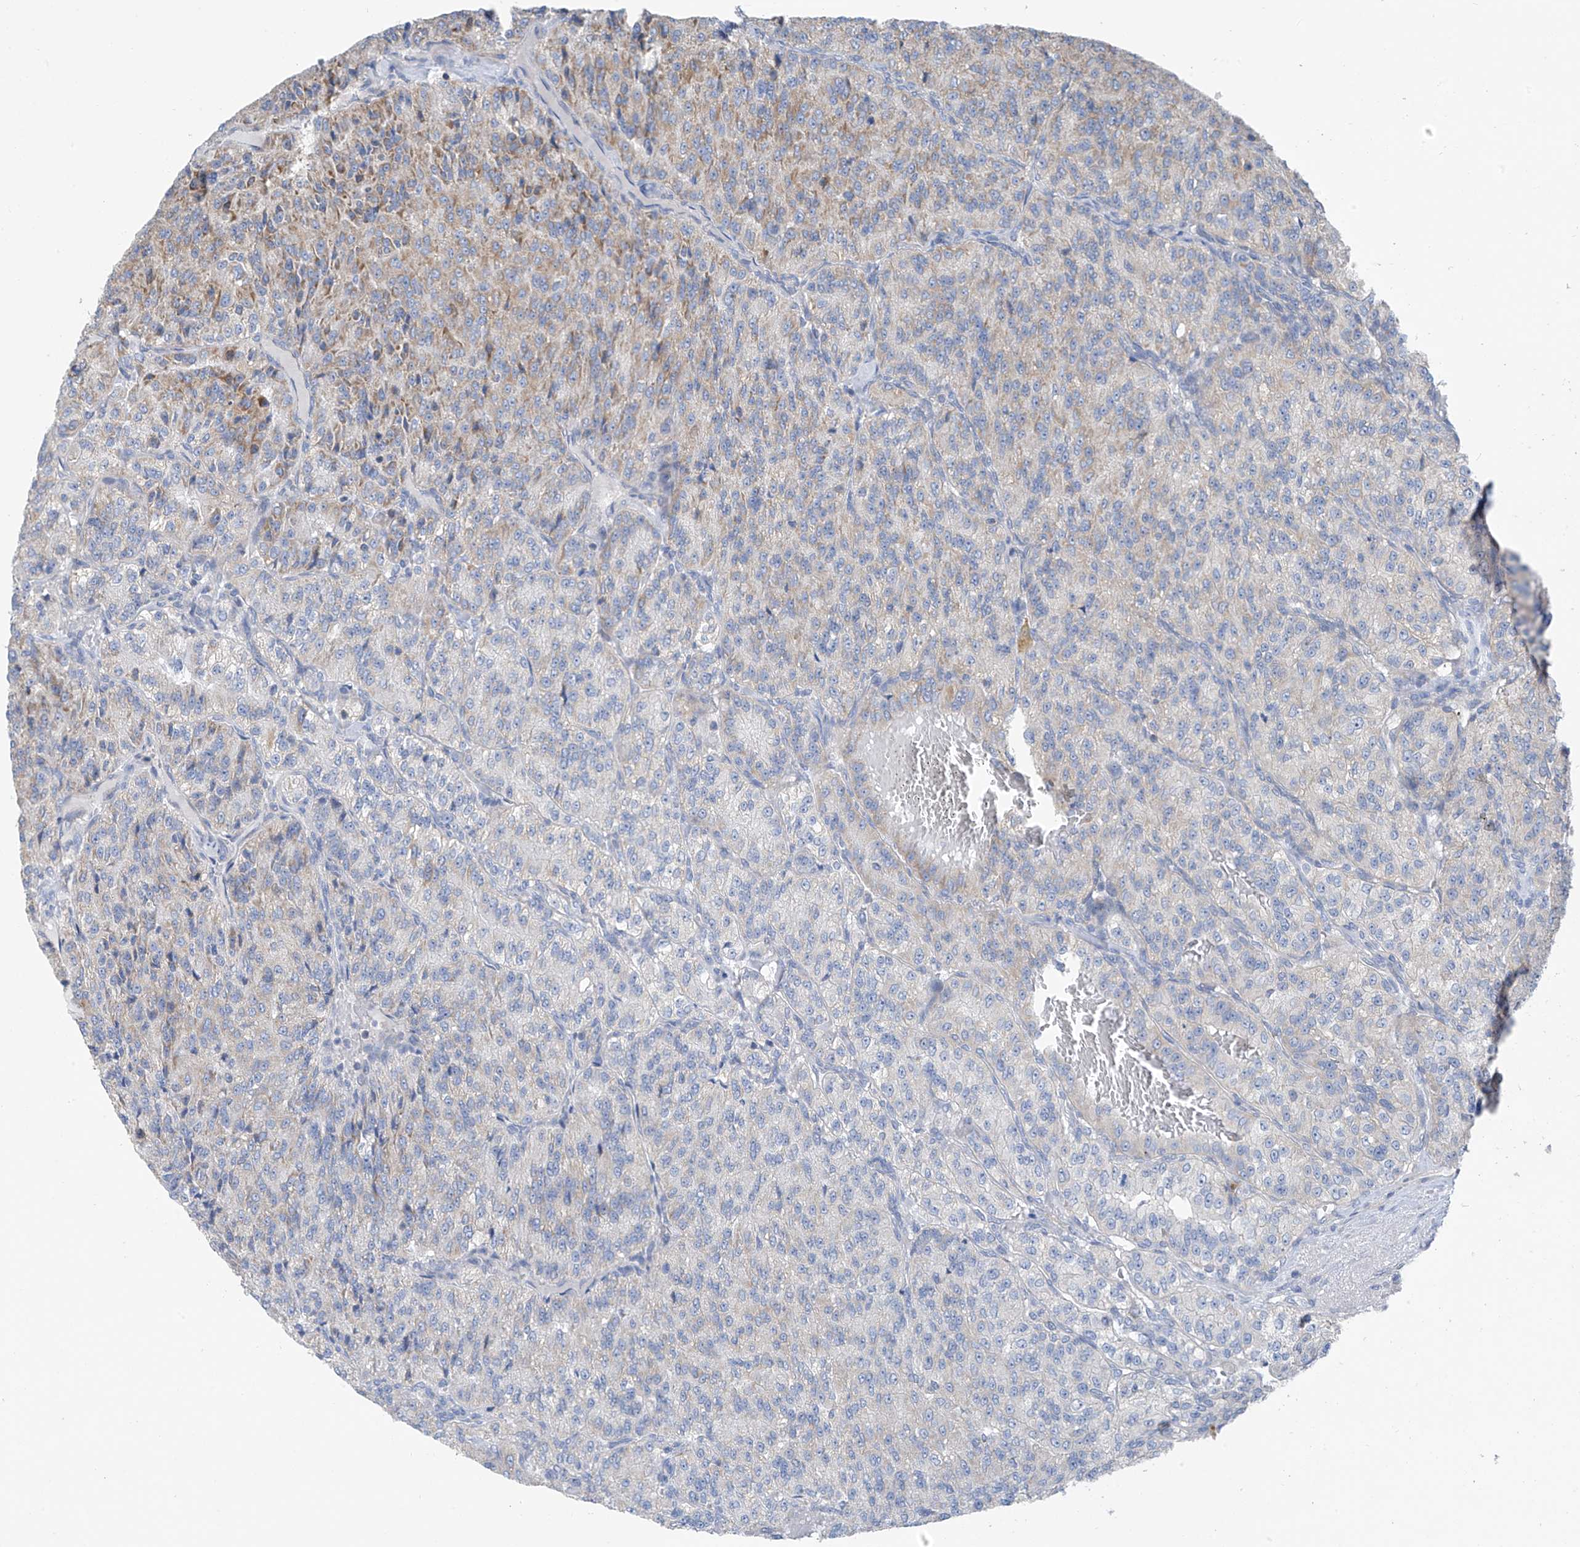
{"staining": {"intensity": "weak", "quantity": "<25%", "location": "cytoplasmic/membranous"}, "tissue": "renal cancer", "cell_type": "Tumor cells", "image_type": "cancer", "snomed": [{"axis": "morphology", "description": "Adenocarcinoma, NOS"}, {"axis": "topography", "description": "Kidney"}], "caption": "The immunohistochemistry (IHC) micrograph has no significant staining in tumor cells of adenocarcinoma (renal) tissue.", "gene": "SYN3", "patient": {"sex": "female", "age": 63}}